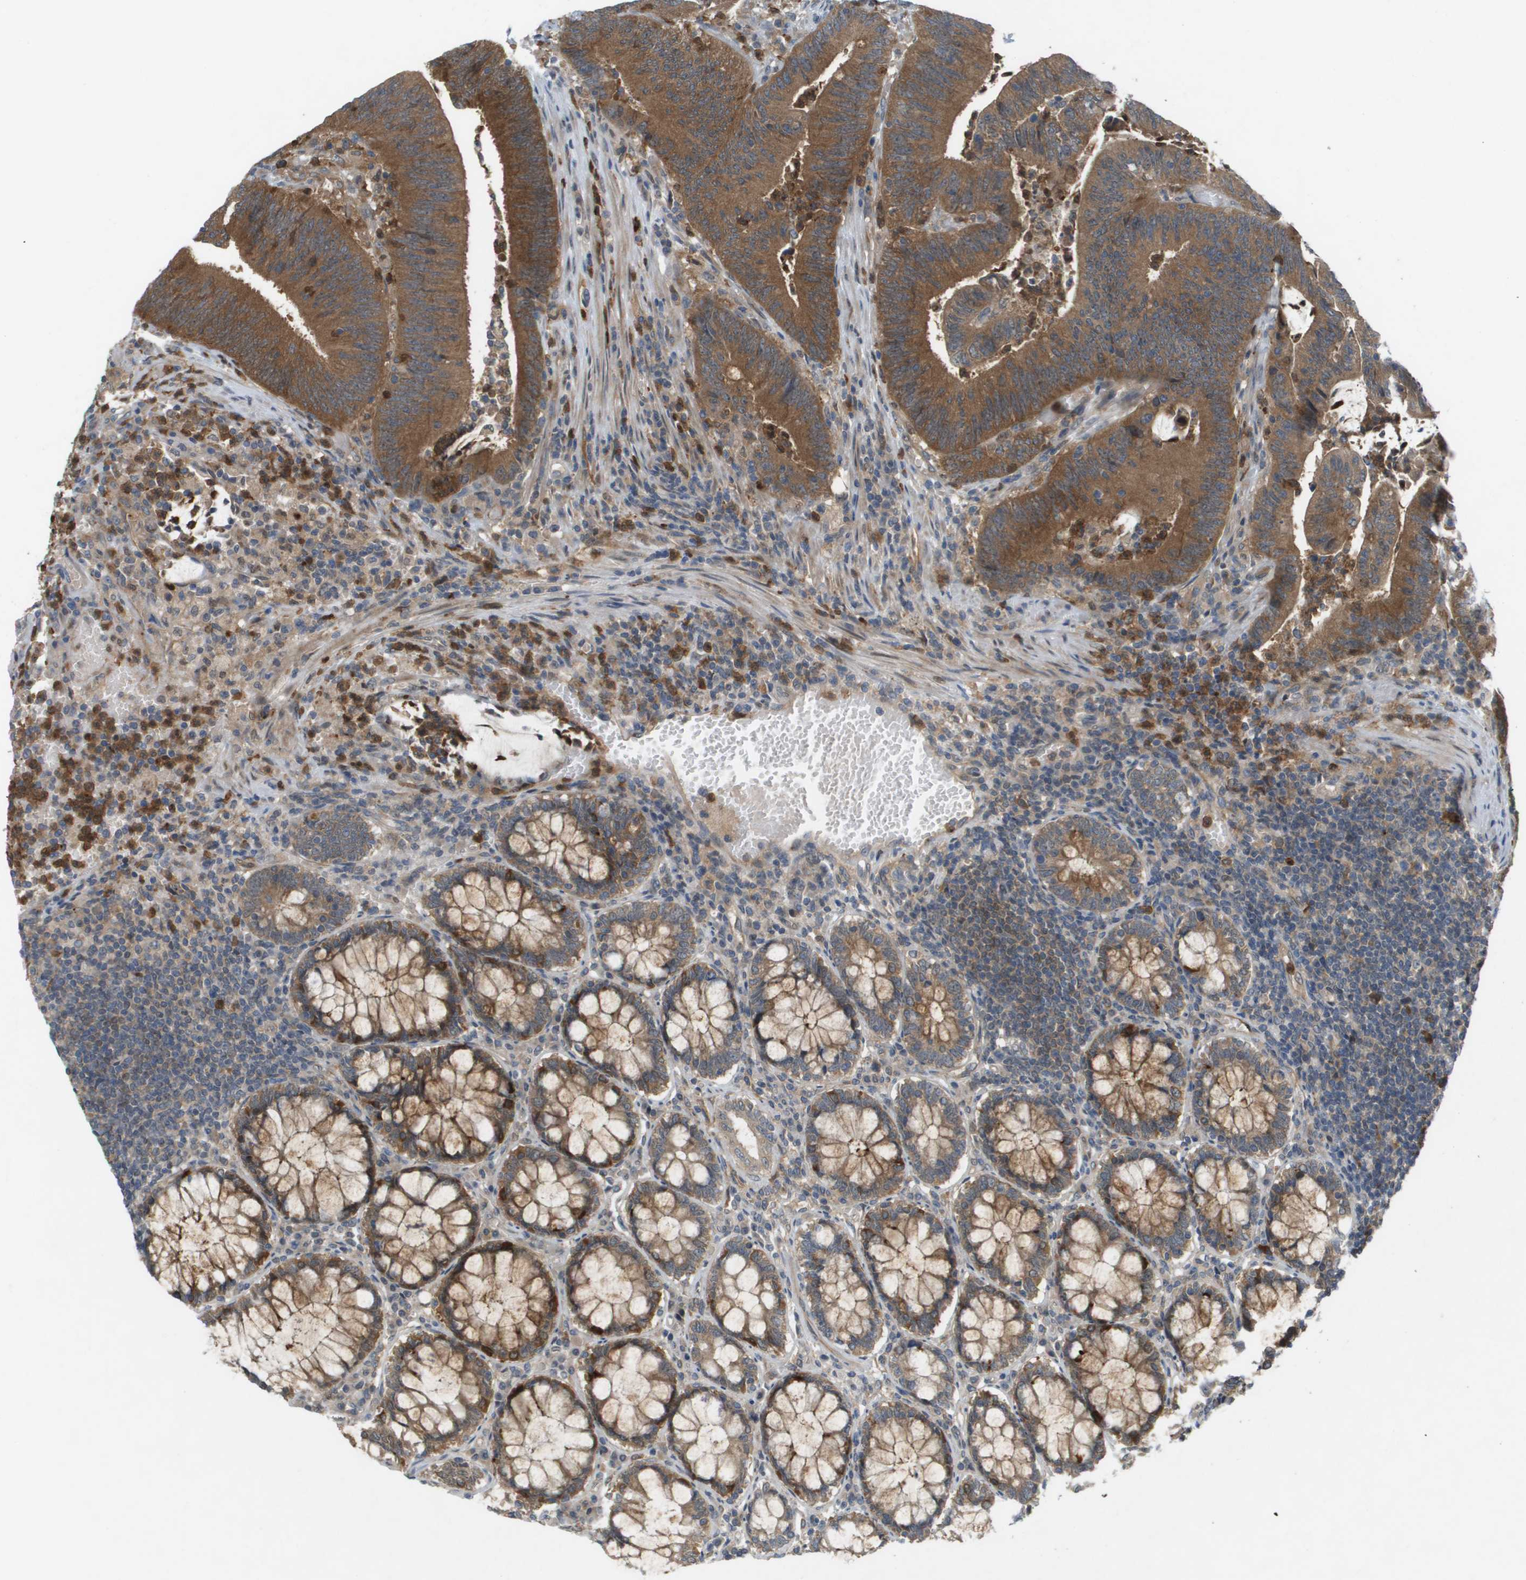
{"staining": {"intensity": "moderate", "quantity": ">75%", "location": "cytoplasmic/membranous"}, "tissue": "colorectal cancer", "cell_type": "Tumor cells", "image_type": "cancer", "snomed": [{"axis": "morphology", "description": "Normal tissue, NOS"}, {"axis": "morphology", "description": "Adenocarcinoma, NOS"}, {"axis": "topography", "description": "Rectum"}], "caption": "An immunohistochemistry (IHC) histopathology image of tumor tissue is shown. Protein staining in brown shows moderate cytoplasmic/membranous positivity in colorectal adenocarcinoma within tumor cells.", "gene": "PALD1", "patient": {"sex": "female", "age": 66}}